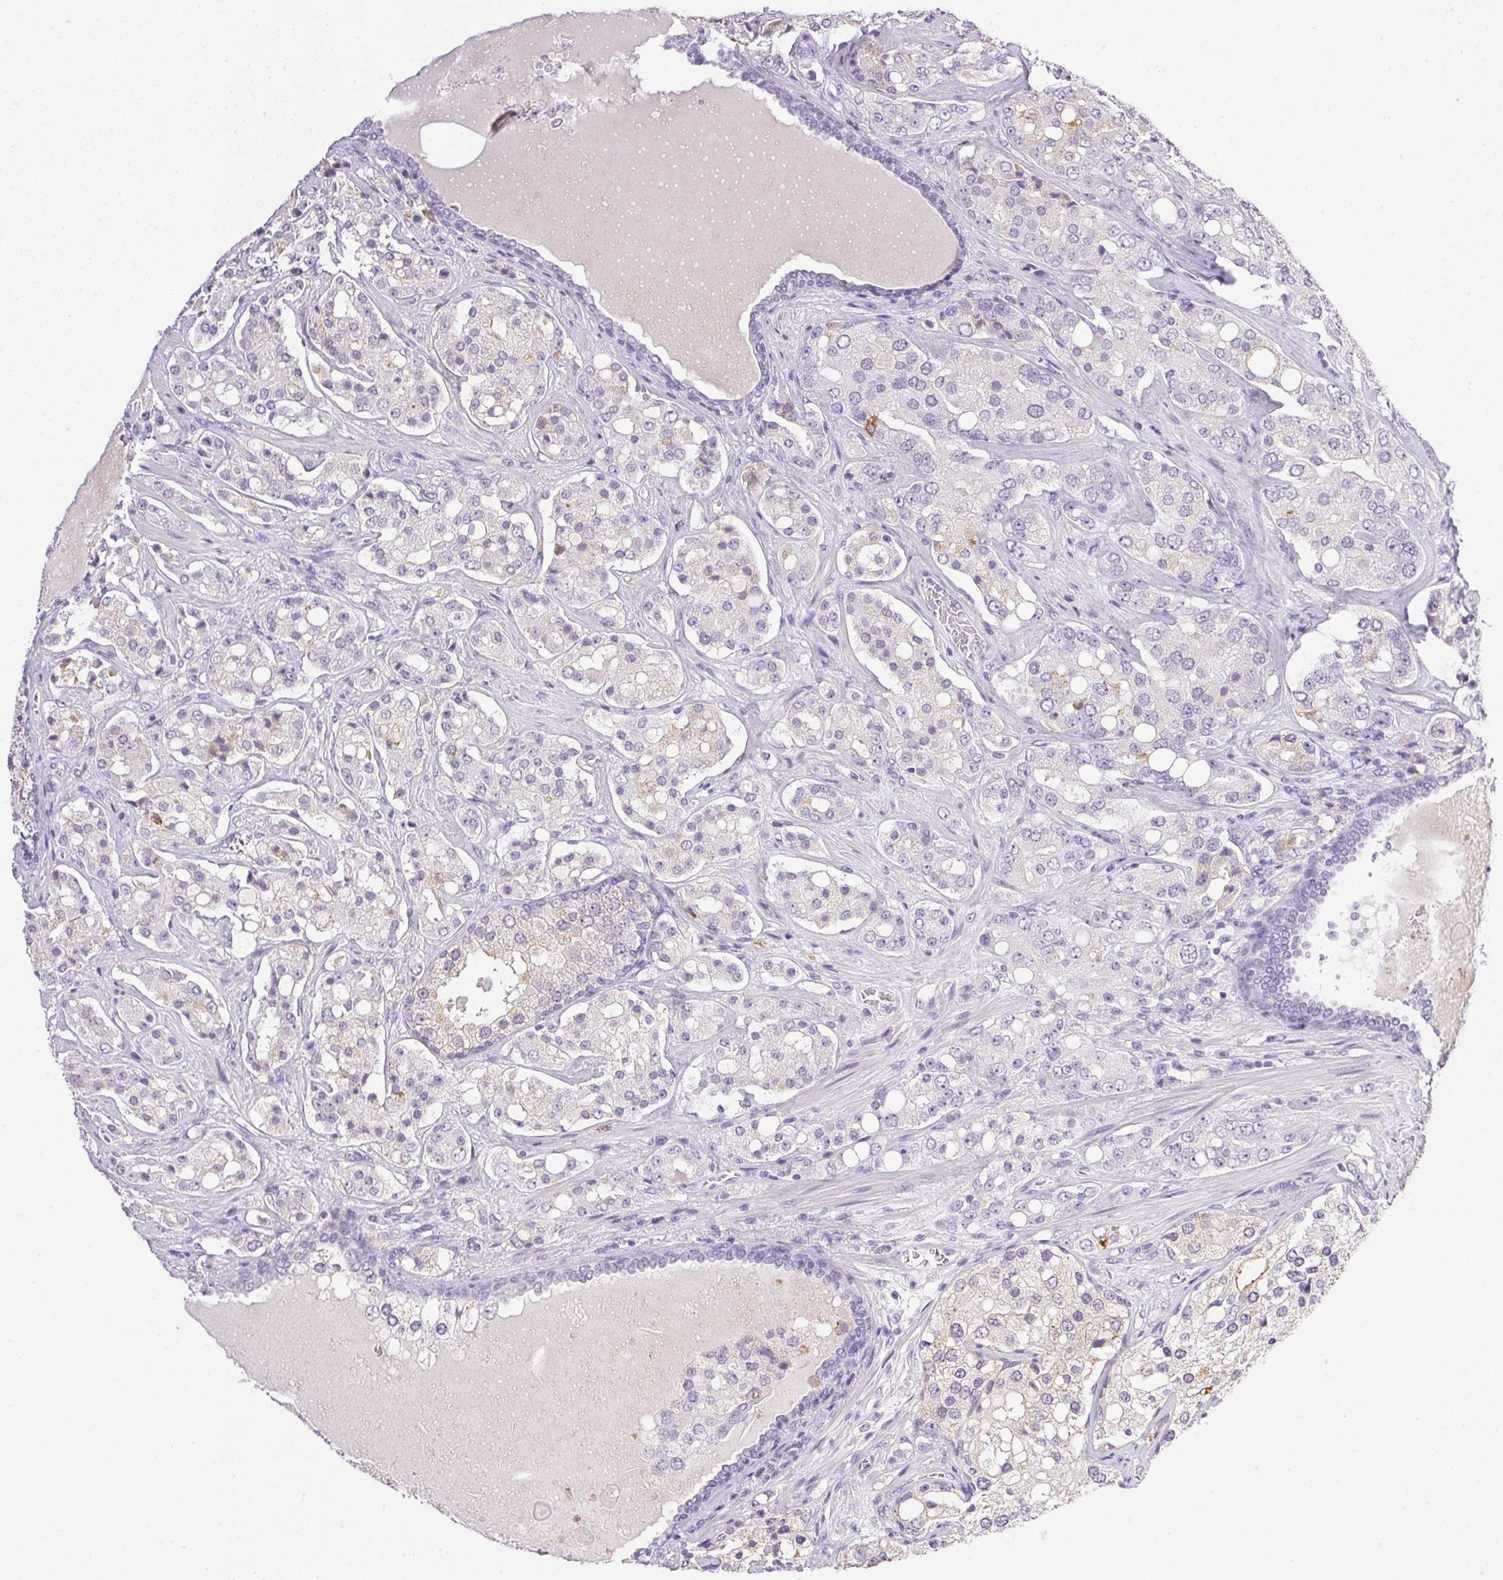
{"staining": {"intensity": "weak", "quantity": "<25%", "location": "cytoplasmic/membranous"}, "tissue": "prostate cancer", "cell_type": "Tumor cells", "image_type": "cancer", "snomed": [{"axis": "morphology", "description": "Adenocarcinoma, High grade"}, {"axis": "topography", "description": "Prostate"}], "caption": "A high-resolution micrograph shows immunohistochemistry (IHC) staining of prostate high-grade adenocarcinoma, which shows no significant staining in tumor cells. (Brightfield microscopy of DAB (3,3'-diaminobenzidine) IHC at high magnification).", "gene": "ATP6V0A4", "patient": {"sex": "male", "age": 67}}